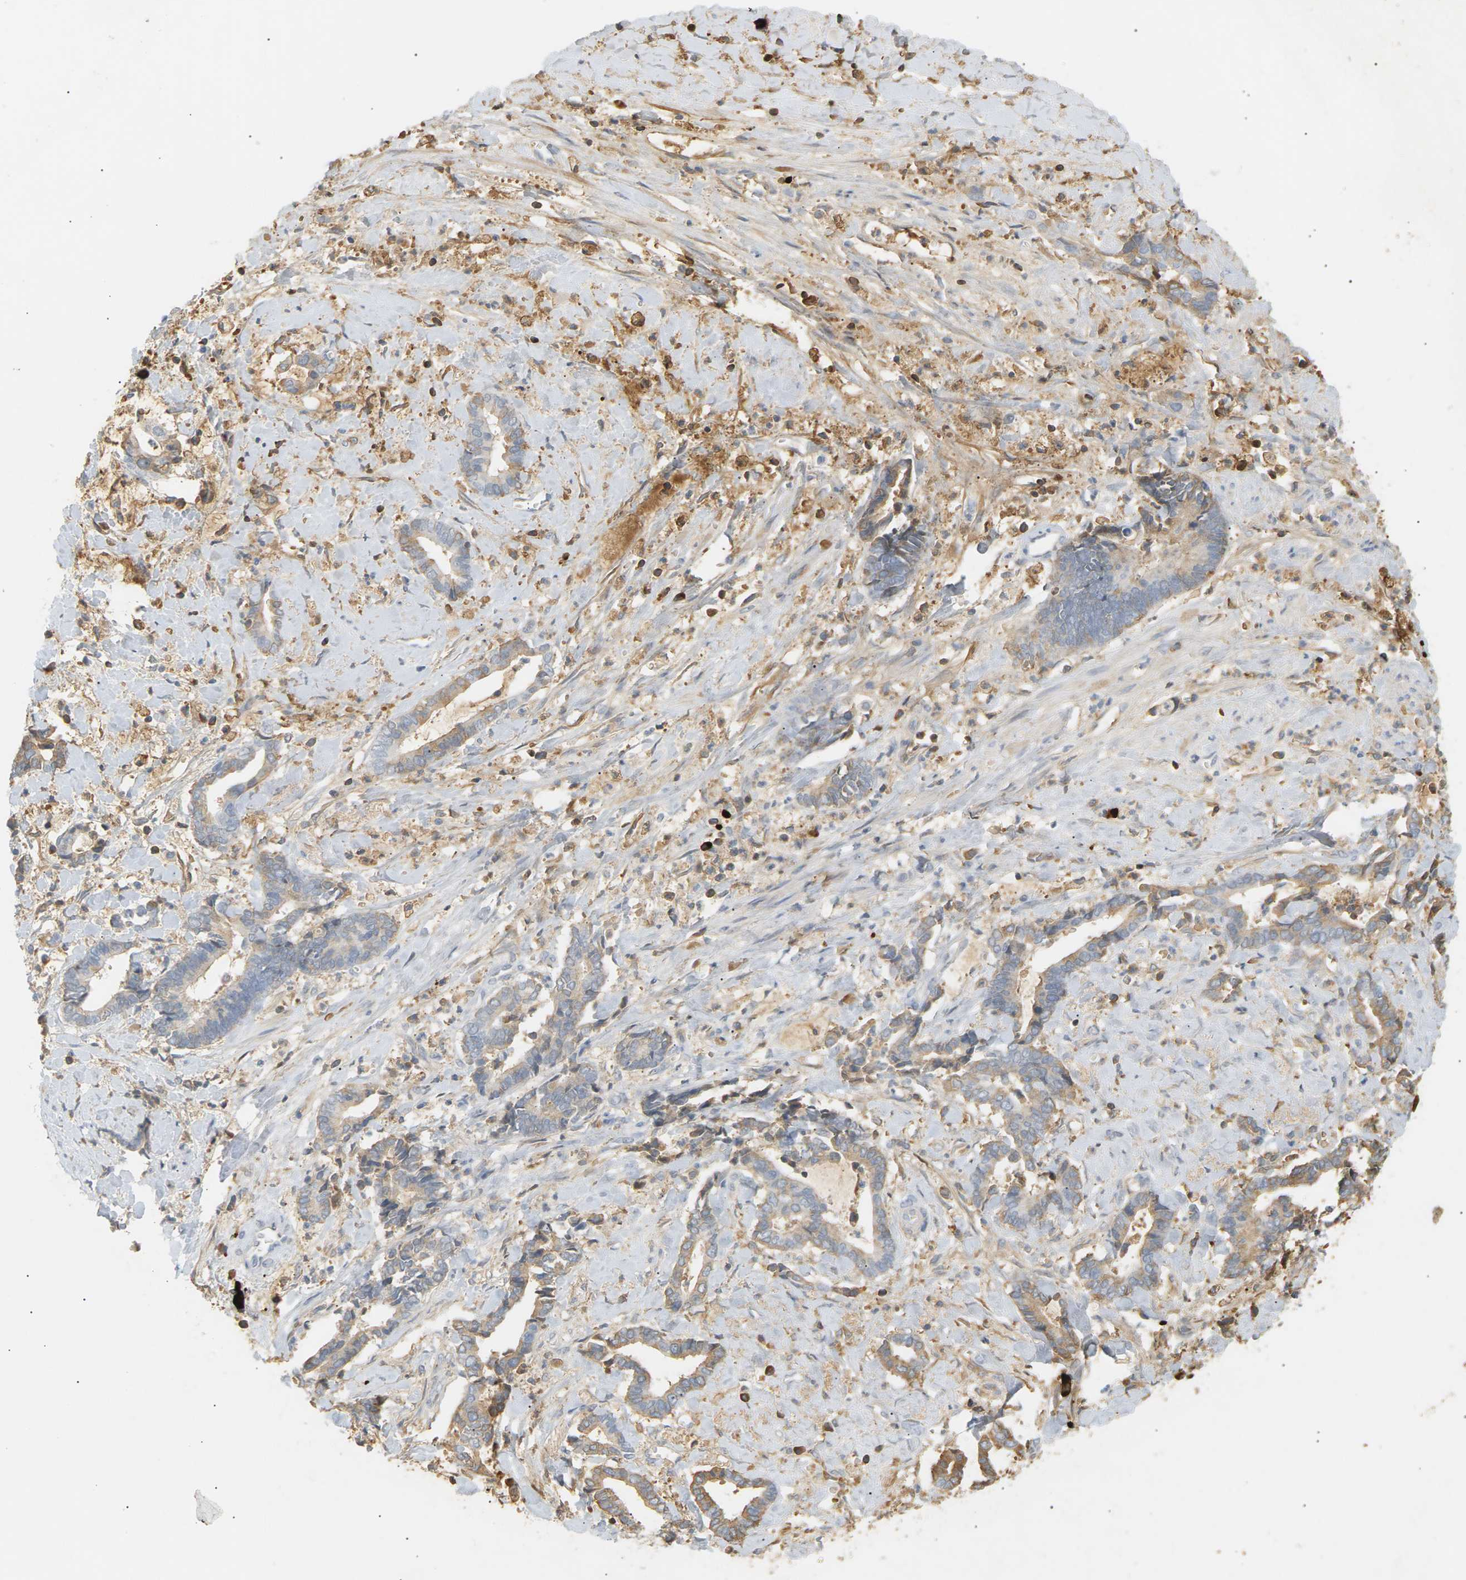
{"staining": {"intensity": "weak", "quantity": "25%-75%", "location": "cytoplasmic/membranous"}, "tissue": "cervical cancer", "cell_type": "Tumor cells", "image_type": "cancer", "snomed": [{"axis": "morphology", "description": "Adenocarcinoma, NOS"}, {"axis": "topography", "description": "Cervix"}], "caption": "Human cervical cancer (adenocarcinoma) stained with a protein marker displays weak staining in tumor cells.", "gene": "IGLC3", "patient": {"sex": "female", "age": 44}}